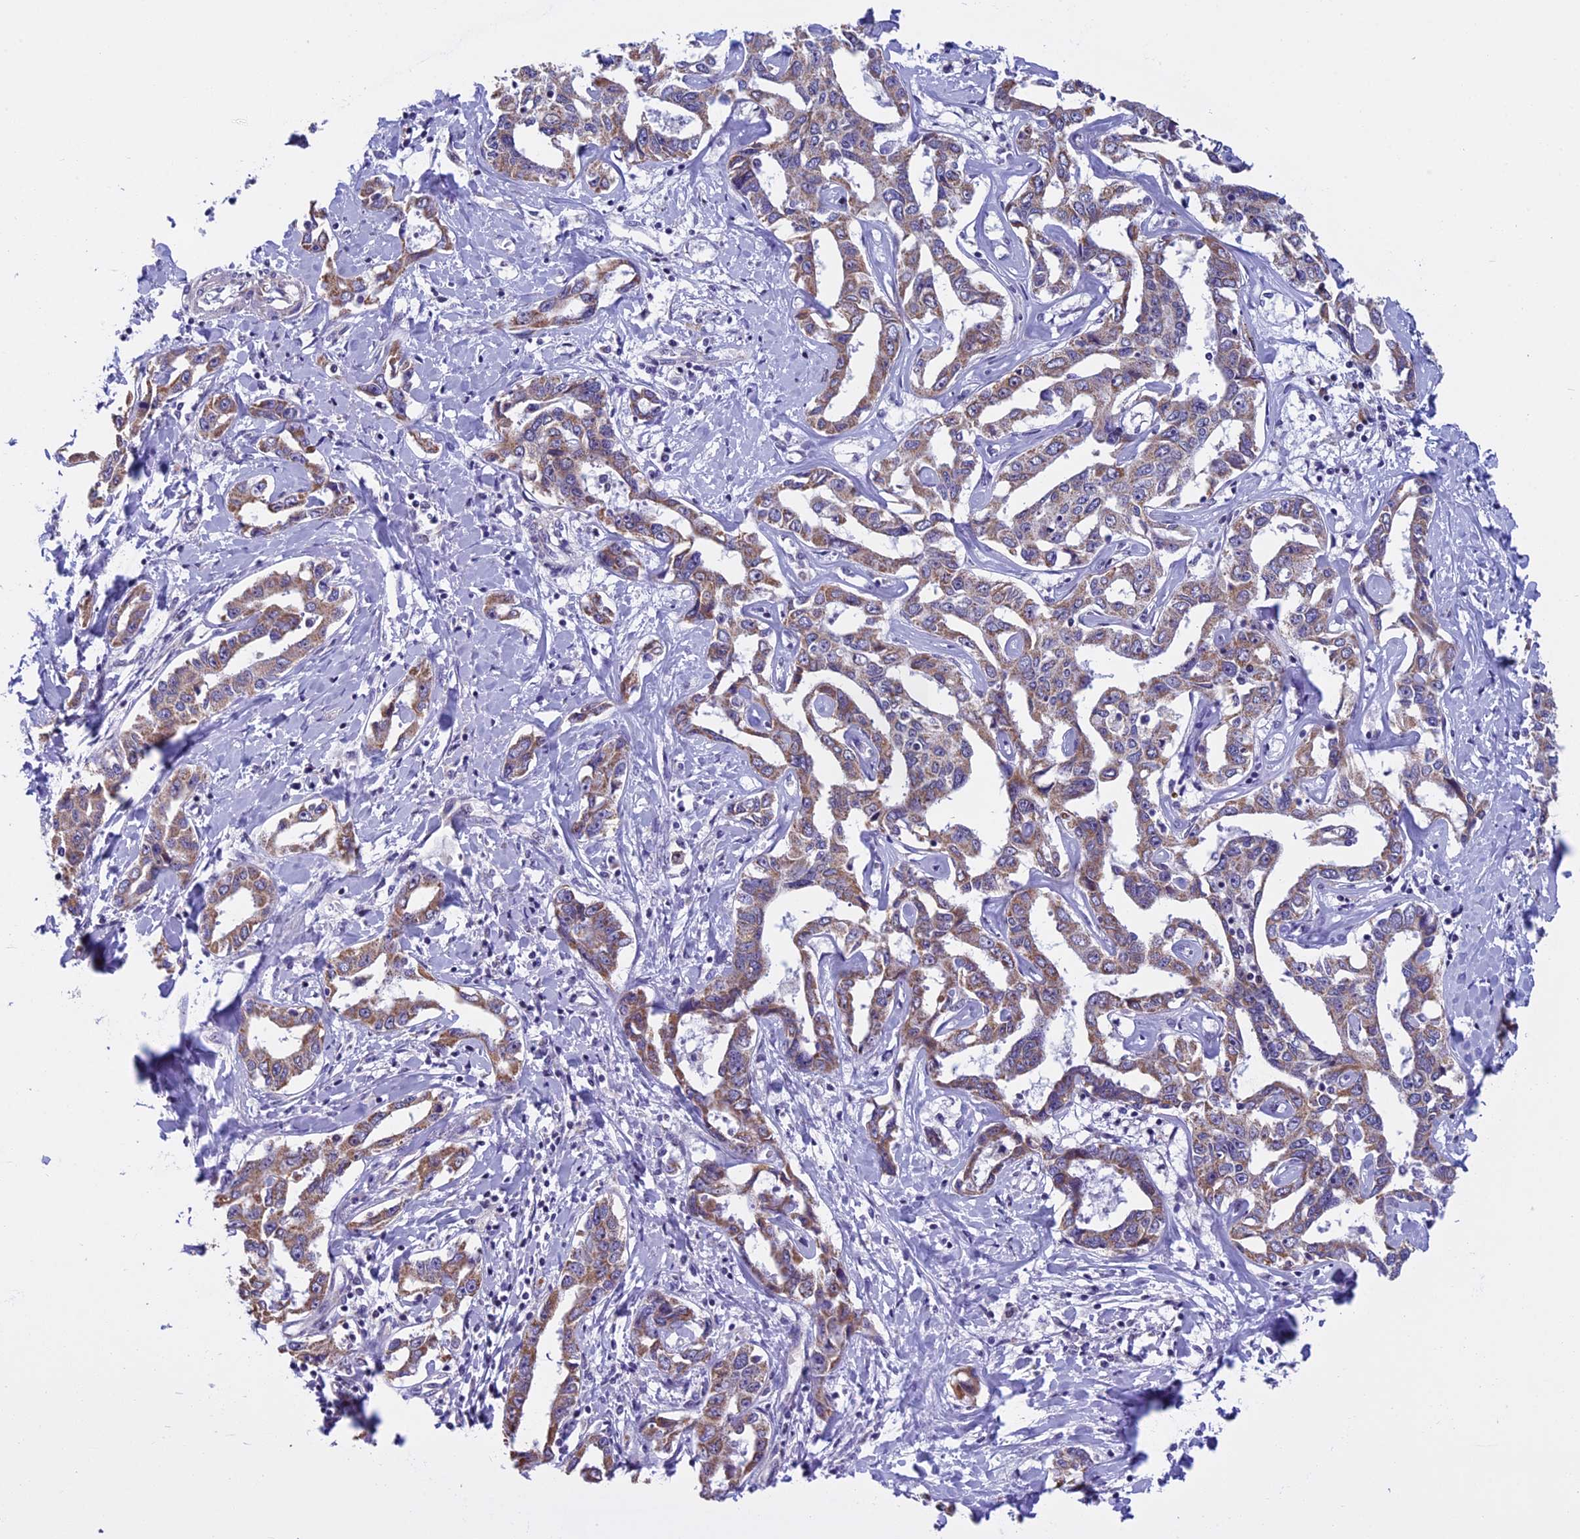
{"staining": {"intensity": "moderate", "quantity": ">75%", "location": "cytoplasmic/membranous"}, "tissue": "liver cancer", "cell_type": "Tumor cells", "image_type": "cancer", "snomed": [{"axis": "morphology", "description": "Cholangiocarcinoma"}, {"axis": "topography", "description": "Liver"}], "caption": "The immunohistochemical stain labels moderate cytoplasmic/membranous staining in tumor cells of liver cancer (cholangiocarcinoma) tissue.", "gene": "ZNF317", "patient": {"sex": "male", "age": 59}}